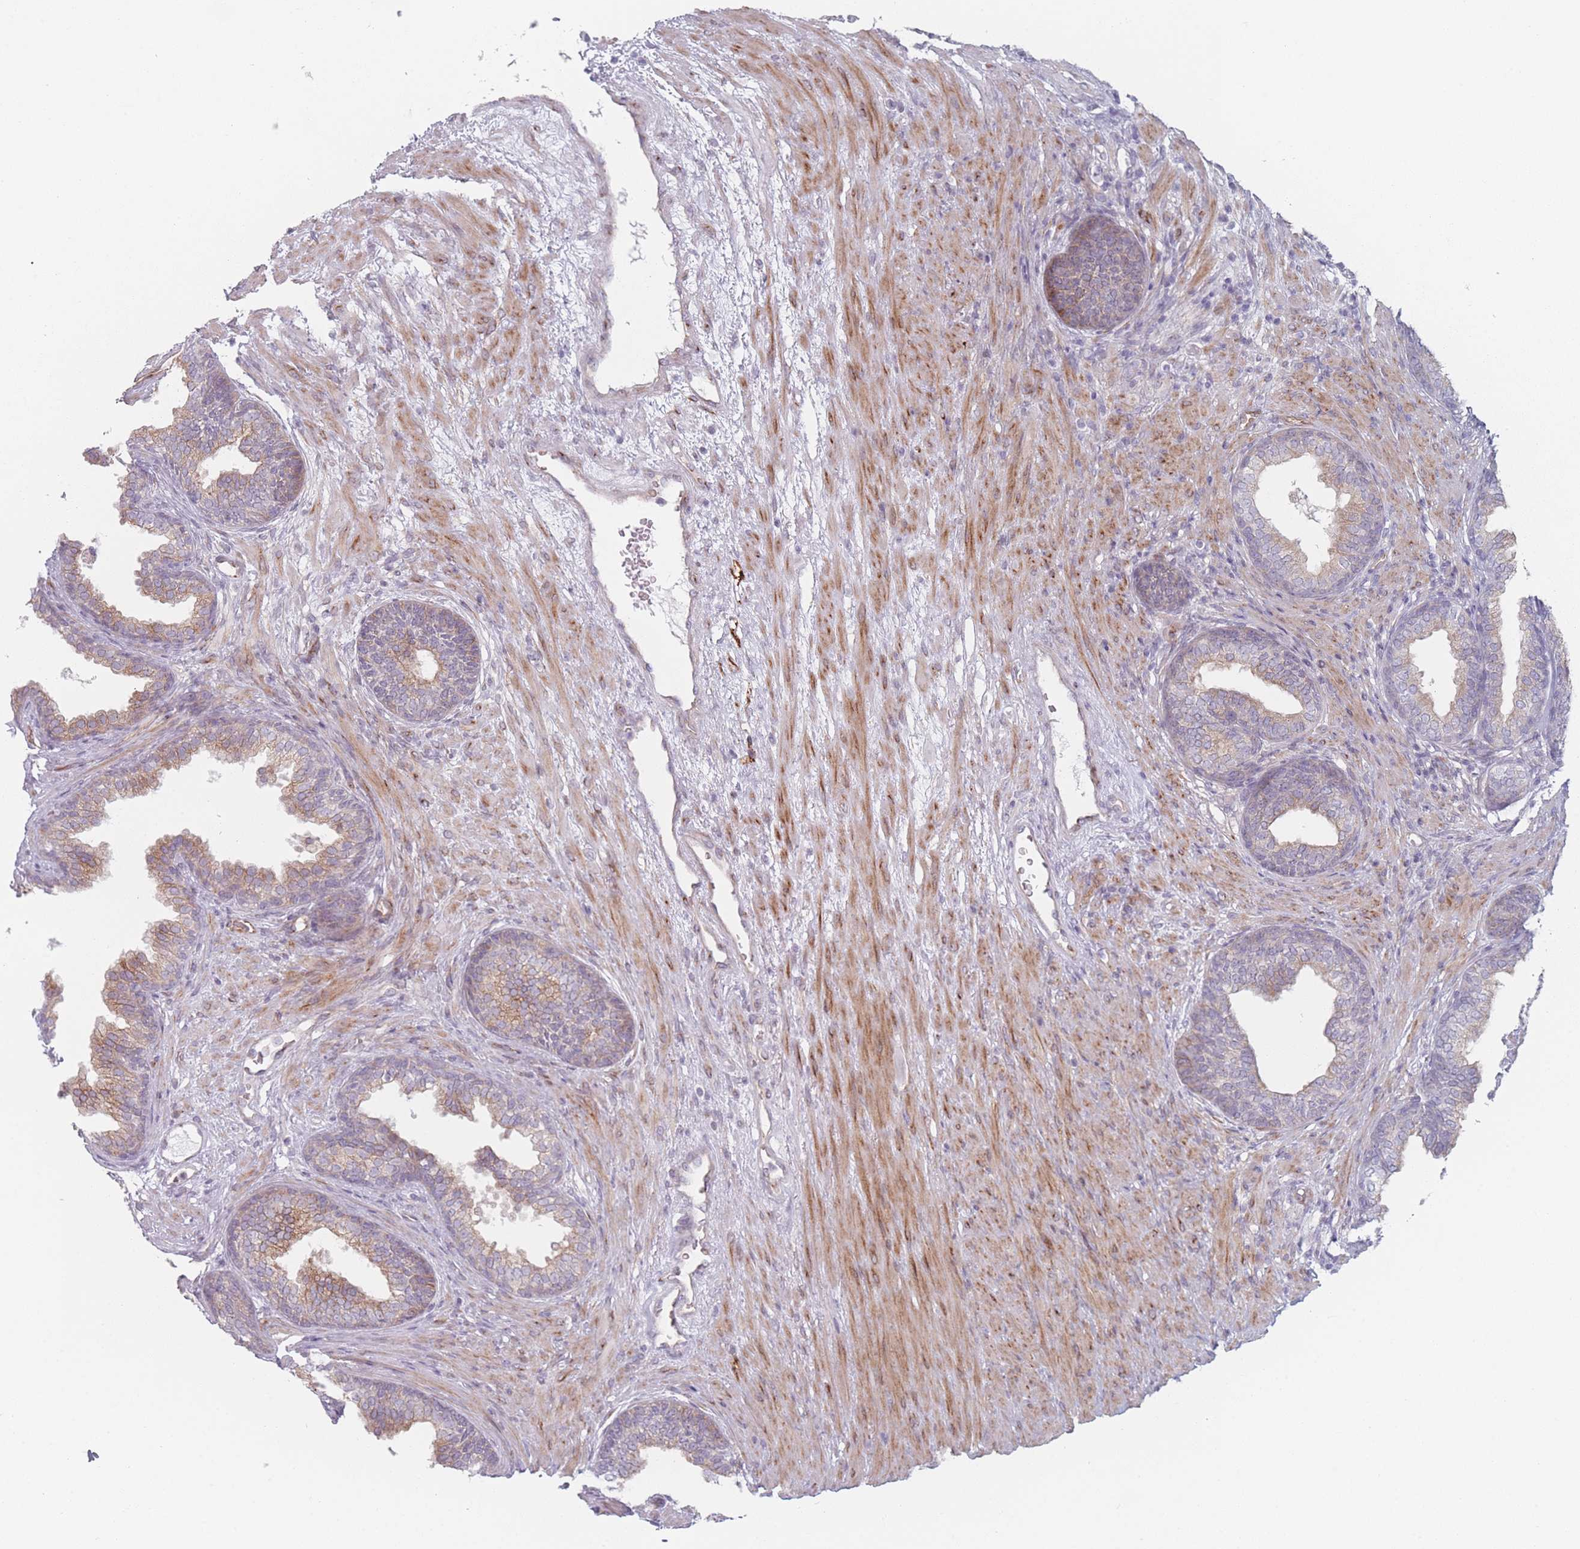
{"staining": {"intensity": "moderate", "quantity": "<25%", "location": "cytoplasmic/membranous"}, "tissue": "prostate", "cell_type": "Glandular cells", "image_type": "normal", "snomed": [{"axis": "morphology", "description": "Normal tissue, NOS"}, {"axis": "topography", "description": "Prostate"}], "caption": "A brown stain labels moderate cytoplasmic/membranous expression of a protein in glandular cells of benign prostate.", "gene": "RNF4", "patient": {"sex": "male", "age": 76}}